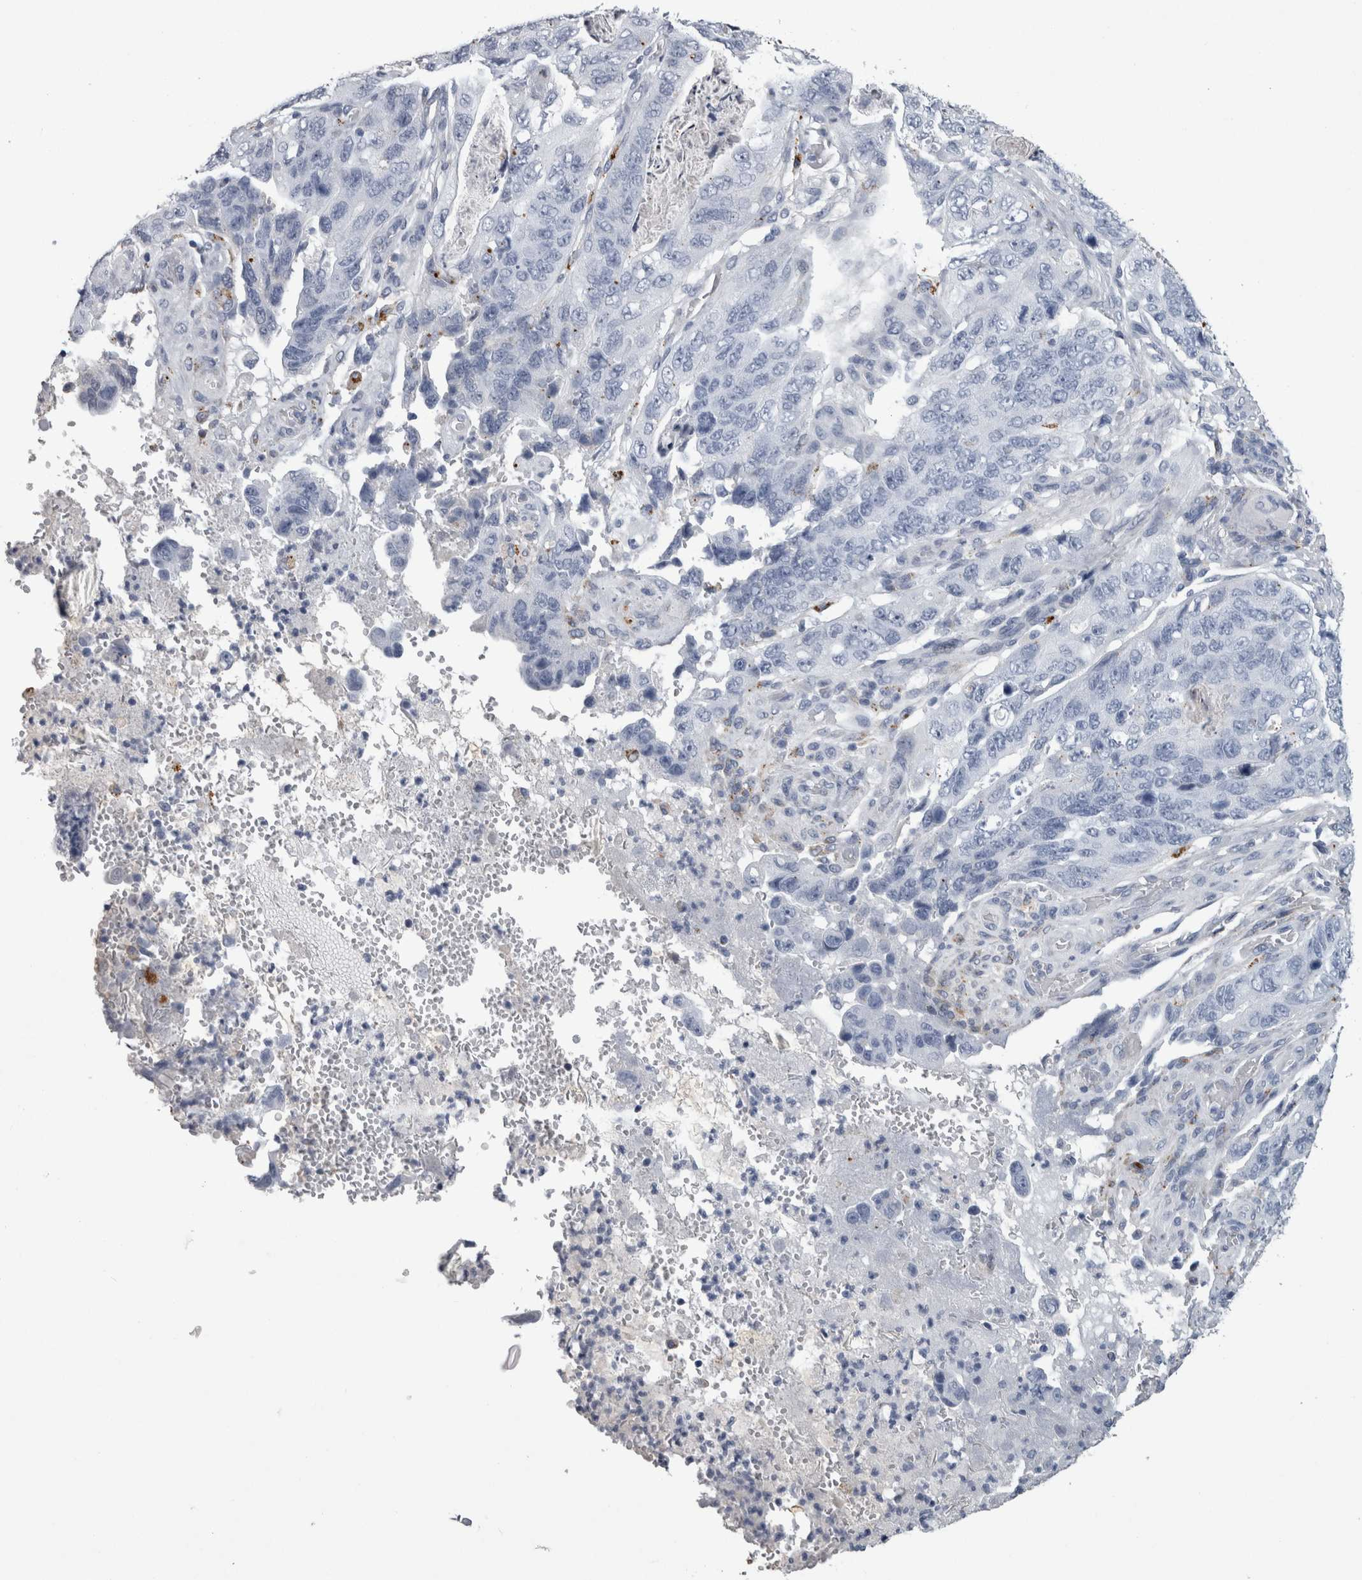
{"staining": {"intensity": "negative", "quantity": "none", "location": "none"}, "tissue": "stomach cancer", "cell_type": "Tumor cells", "image_type": "cancer", "snomed": [{"axis": "morphology", "description": "Adenocarcinoma, NOS"}, {"axis": "topography", "description": "Stomach"}], "caption": "Tumor cells are negative for protein expression in human stomach cancer.", "gene": "DPP7", "patient": {"sex": "female", "age": 89}}